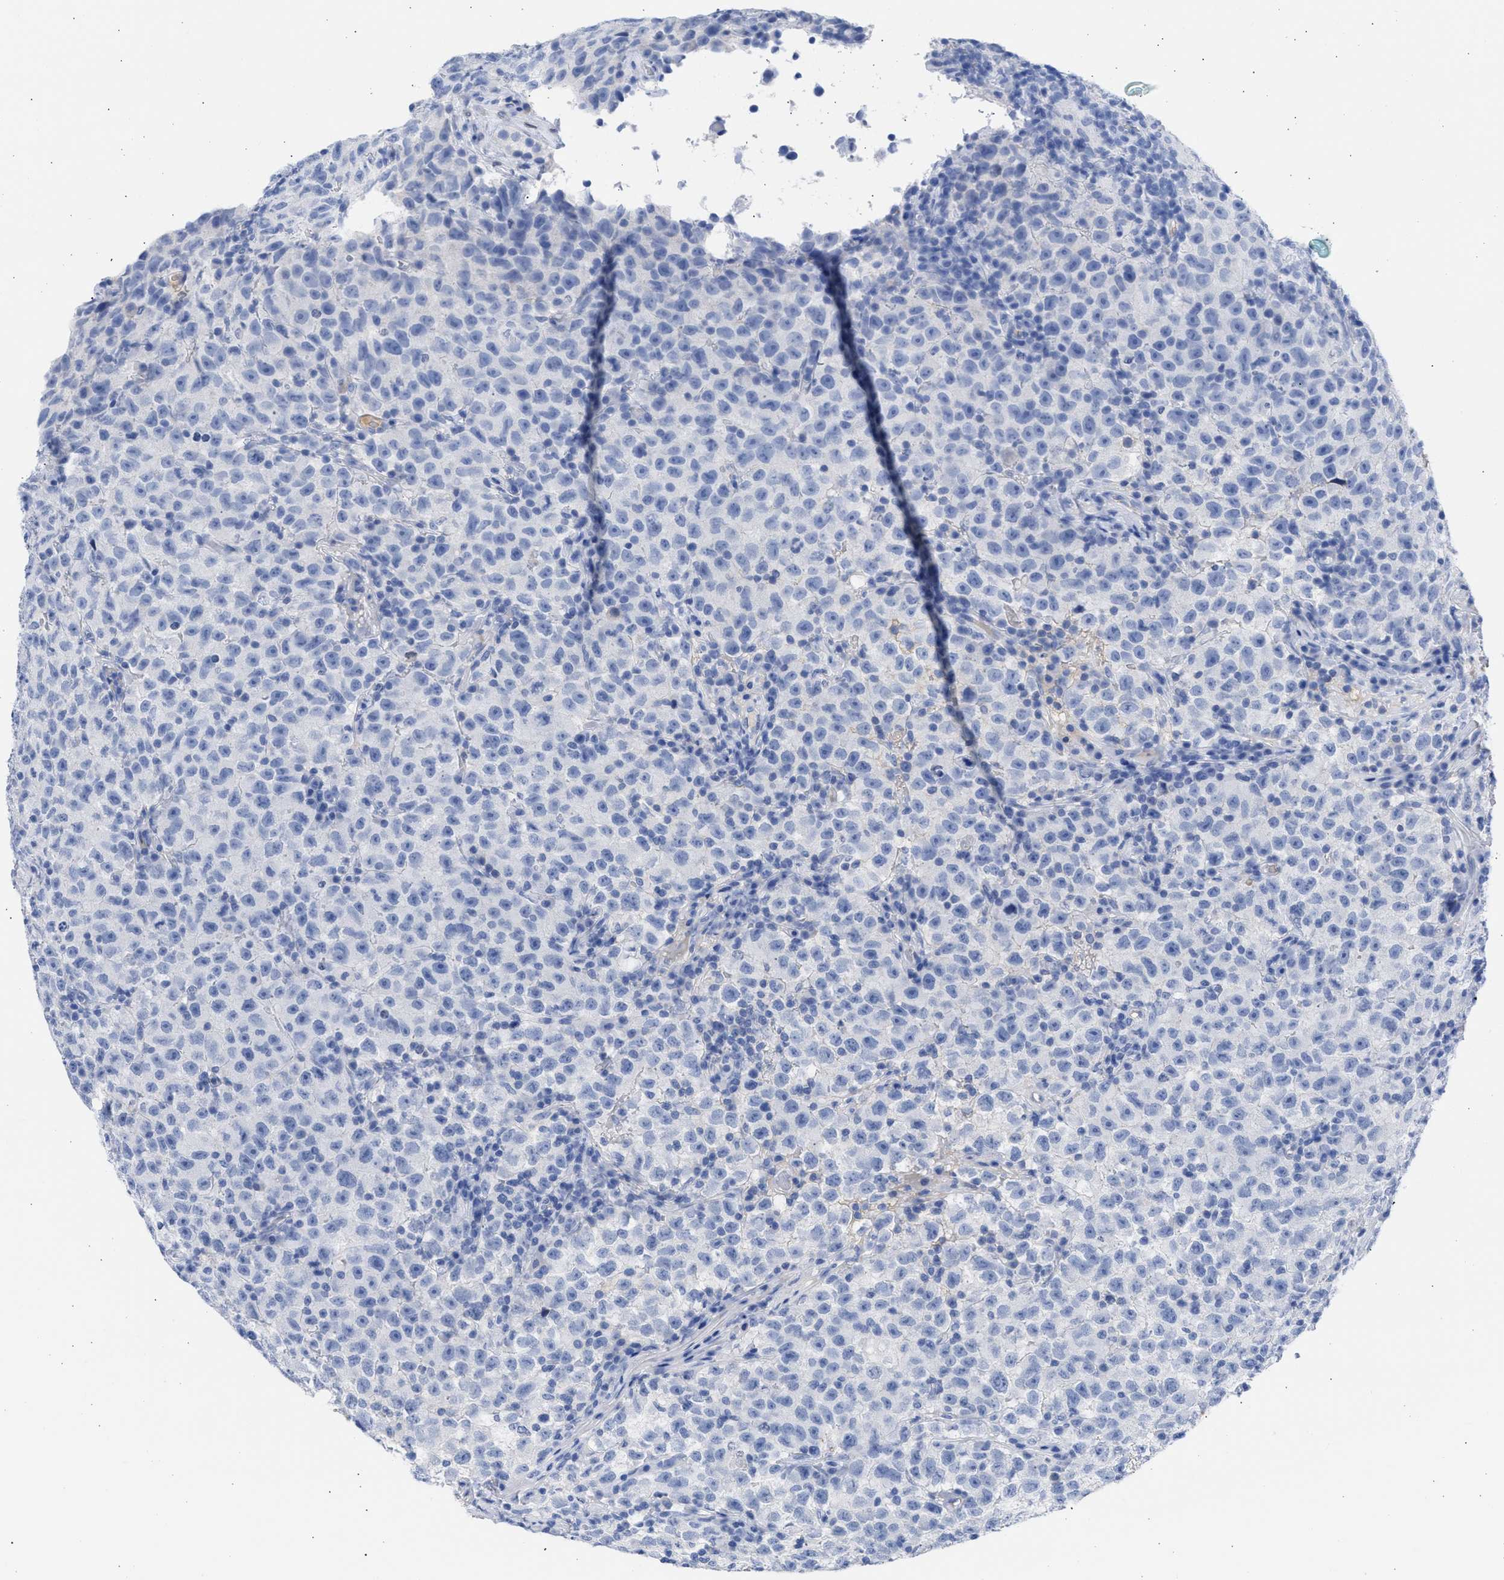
{"staining": {"intensity": "negative", "quantity": "none", "location": "none"}, "tissue": "testis cancer", "cell_type": "Tumor cells", "image_type": "cancer", "snomed": [{"axis": "morphology", "description": "Seminoma, NOS"}, {"axis": "topography", "description": "Testis"}], "caption": "An immunohistochemistry (IHC) photomicrograph of testis cancer is shown. There is no staining in tumor cells of testis cancer. (DAB (3,3'-diaminobenzidine) IHC with hematoxylin counter stain).", "gene": "RSPH1", "patient": {"sex": "male", "age": 22}}